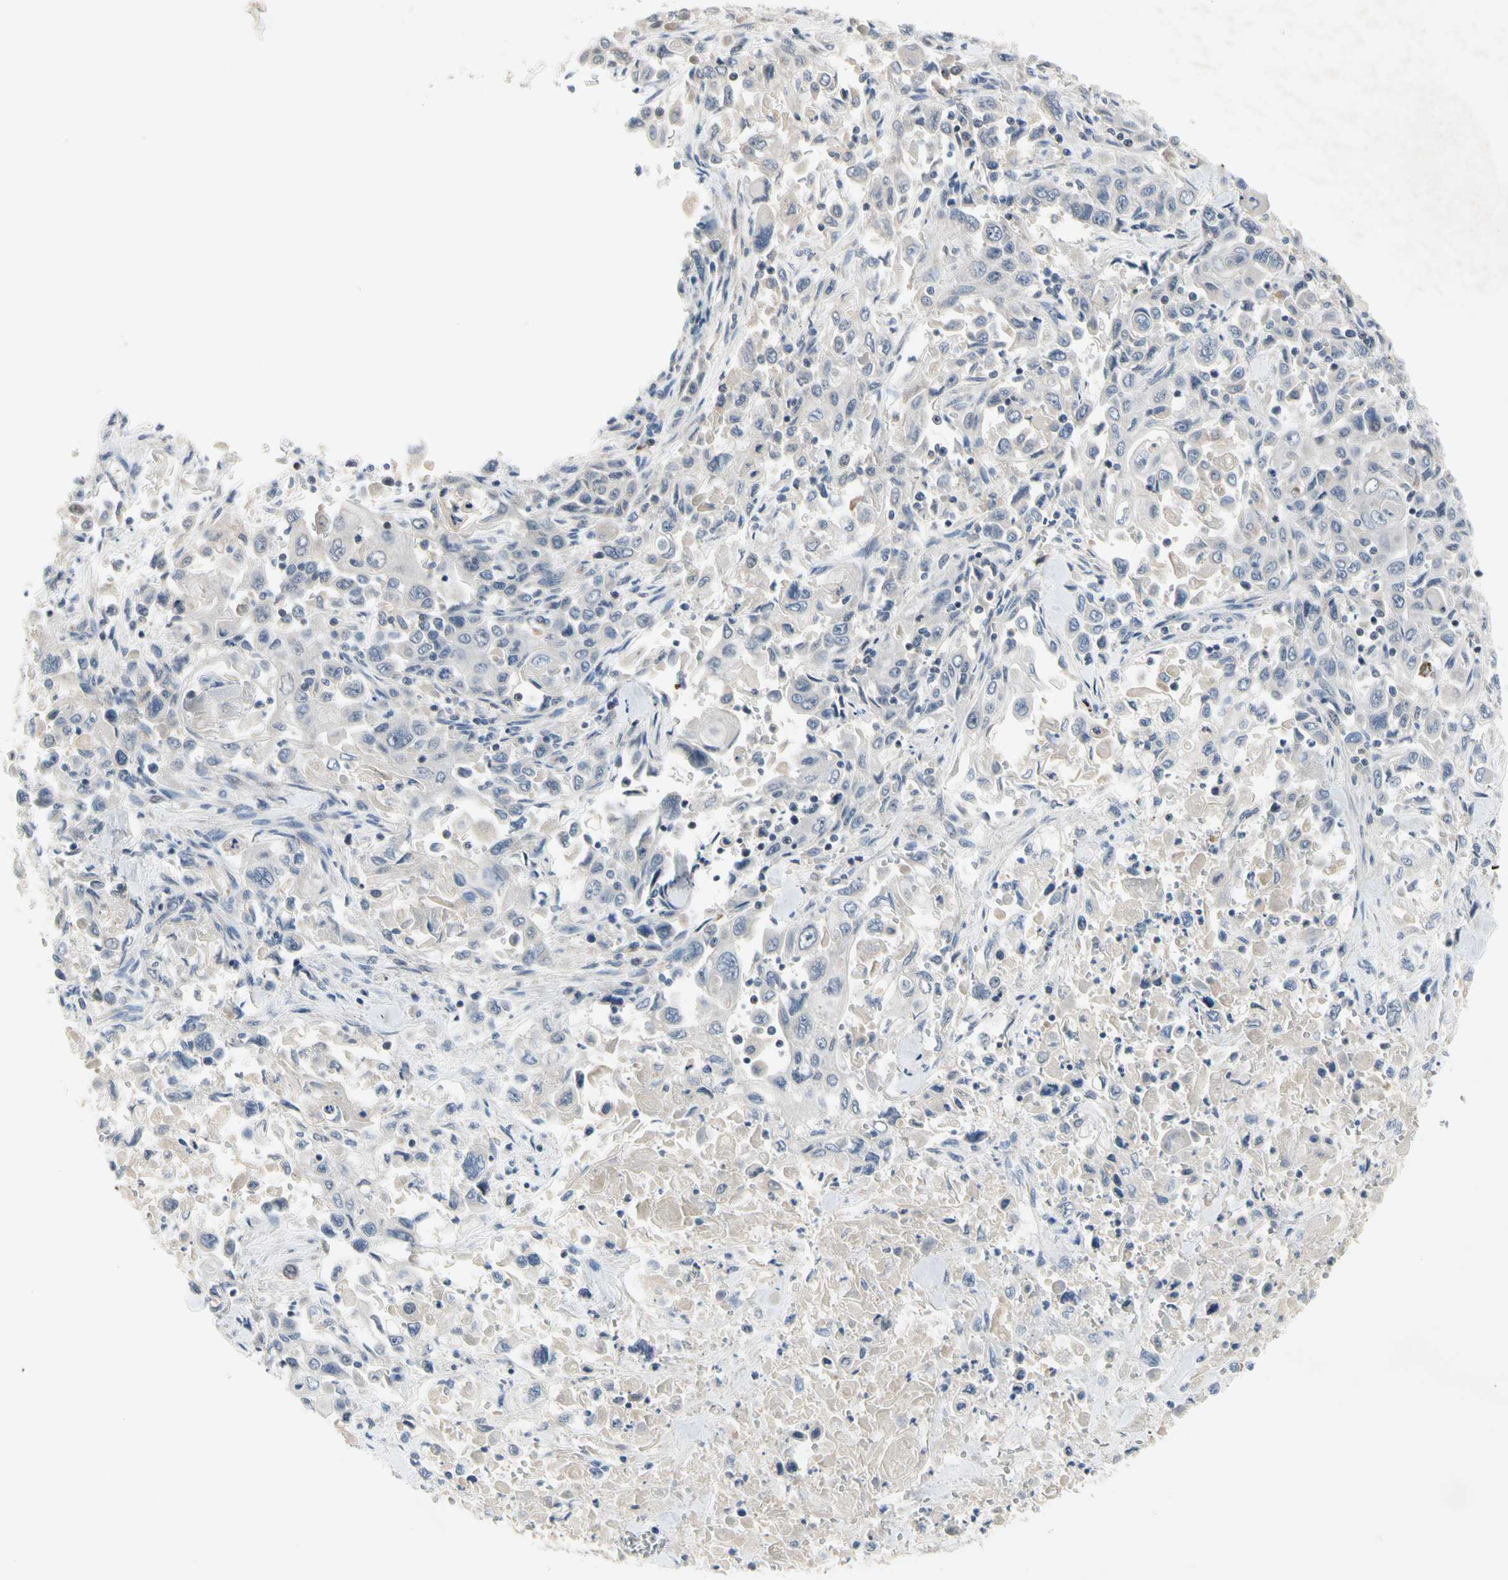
{"staining": {"intensity": "negative", "quantity": "none", "location": "none"}, "tissue": "pancreatic cancer", "cell_type": "Tumor cells", "image_type": "cancer", "snomed": [{"axis": "morphology", "description": "Adenocarcinoma, NOS"}, {"axis": "topography", "description": "Pancreas"}], "caption": "Tumor cells are negative for protein expression in human pancreatic adenocarcinoma.", "gene": "GAS6", "patient": {"sex": "male", "age": 70}}